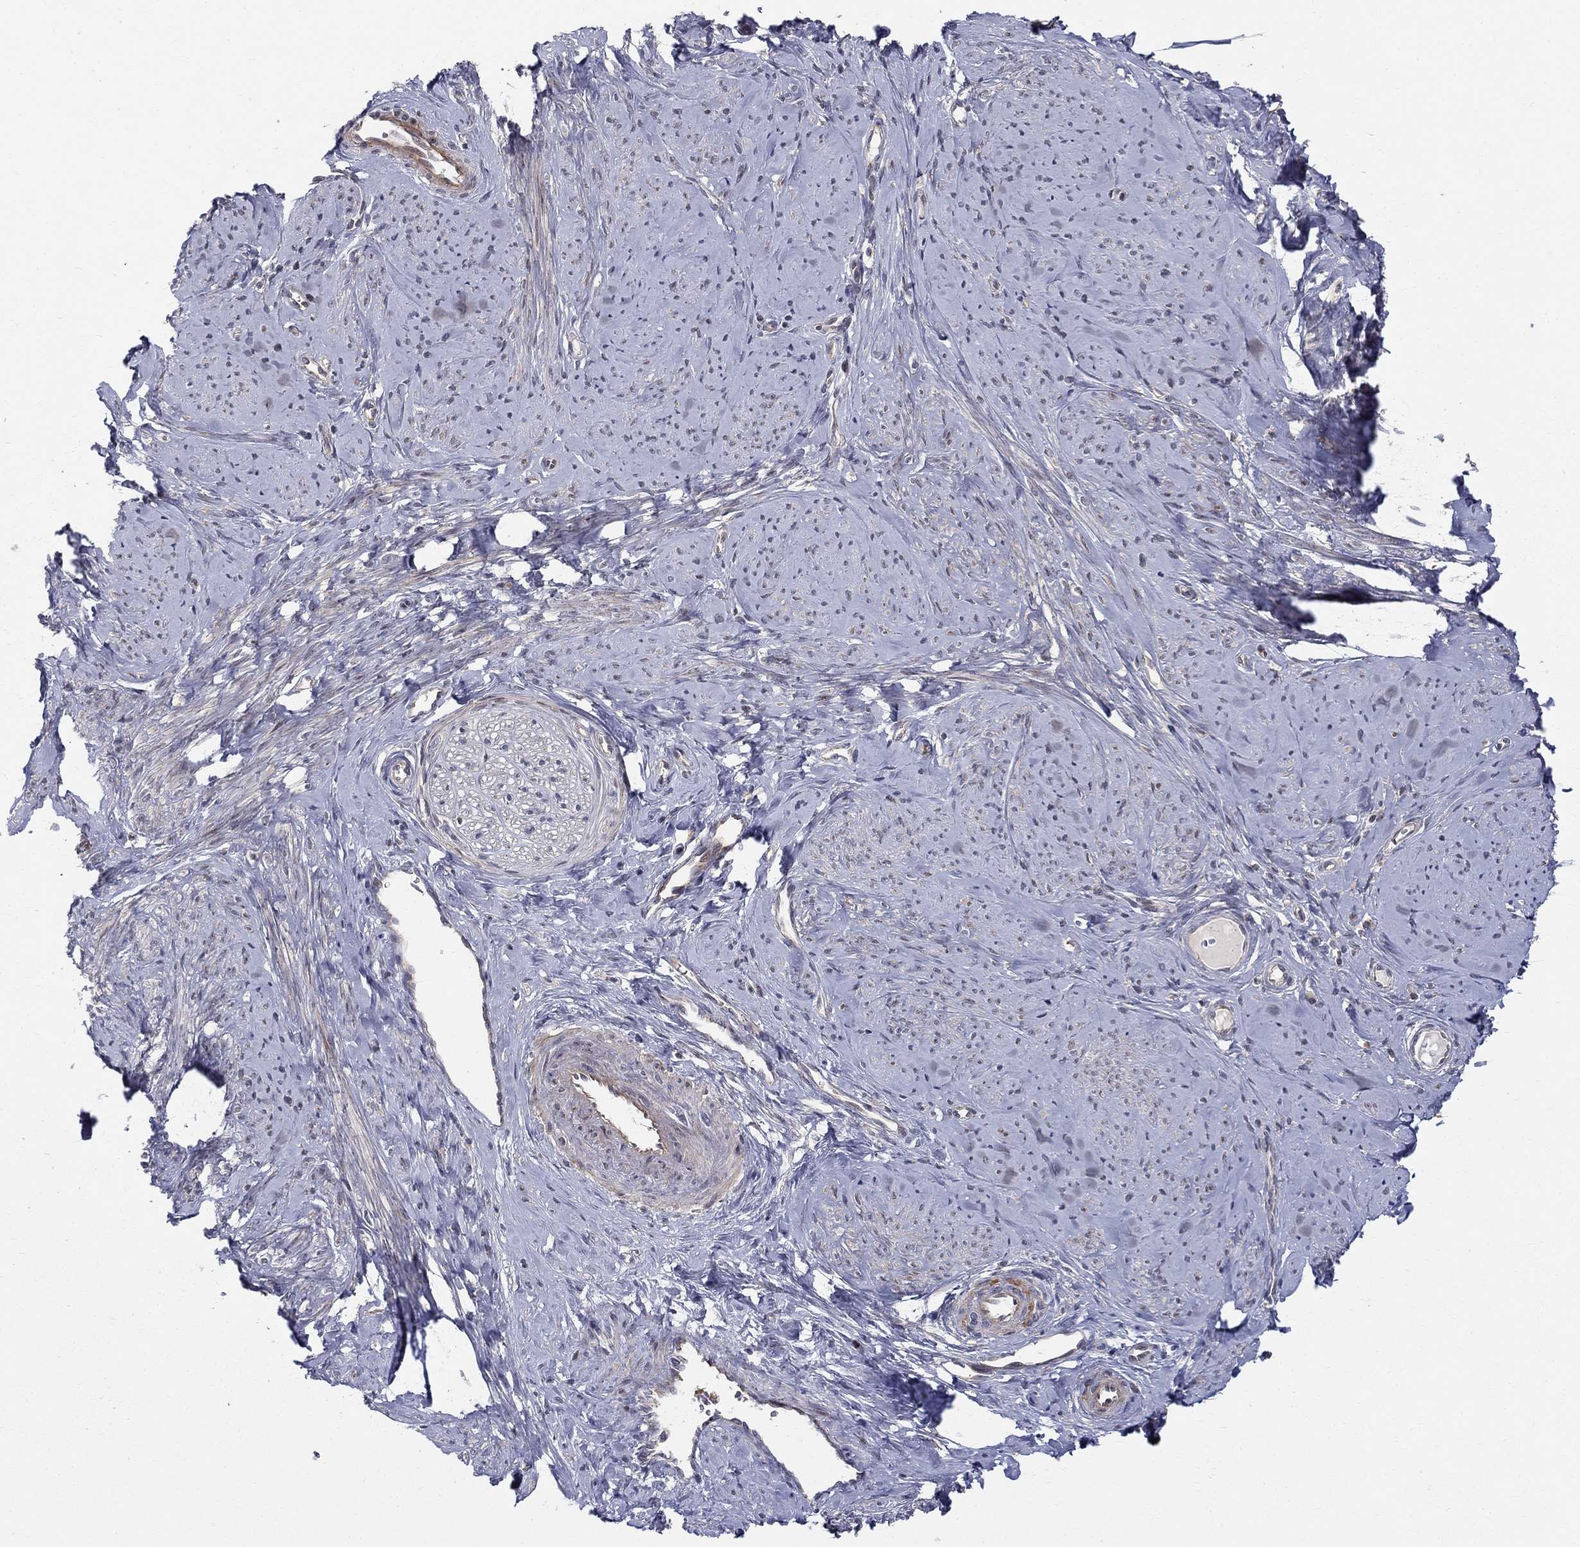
{"staining": {"intensity": "moderate", "quantity": "<25%", "location": "nuclear"}, "tissue": "smooth muscle", "cell_type": "Smooth muscle cells", "image_type": "normal", "snomed": [{"axis": "morphology", "description": "Normal tissue, NOS"}, {"axis": "topography", "description": "Smooth muscle"}], "caption": "Brown immunohistochemical staining in normal human smooth muscle shows moderate nuclear staining in approximately <25% of smooth muscle cells.", "gene": "WDR19", "patient": {"sex": "female", "age": 48}}